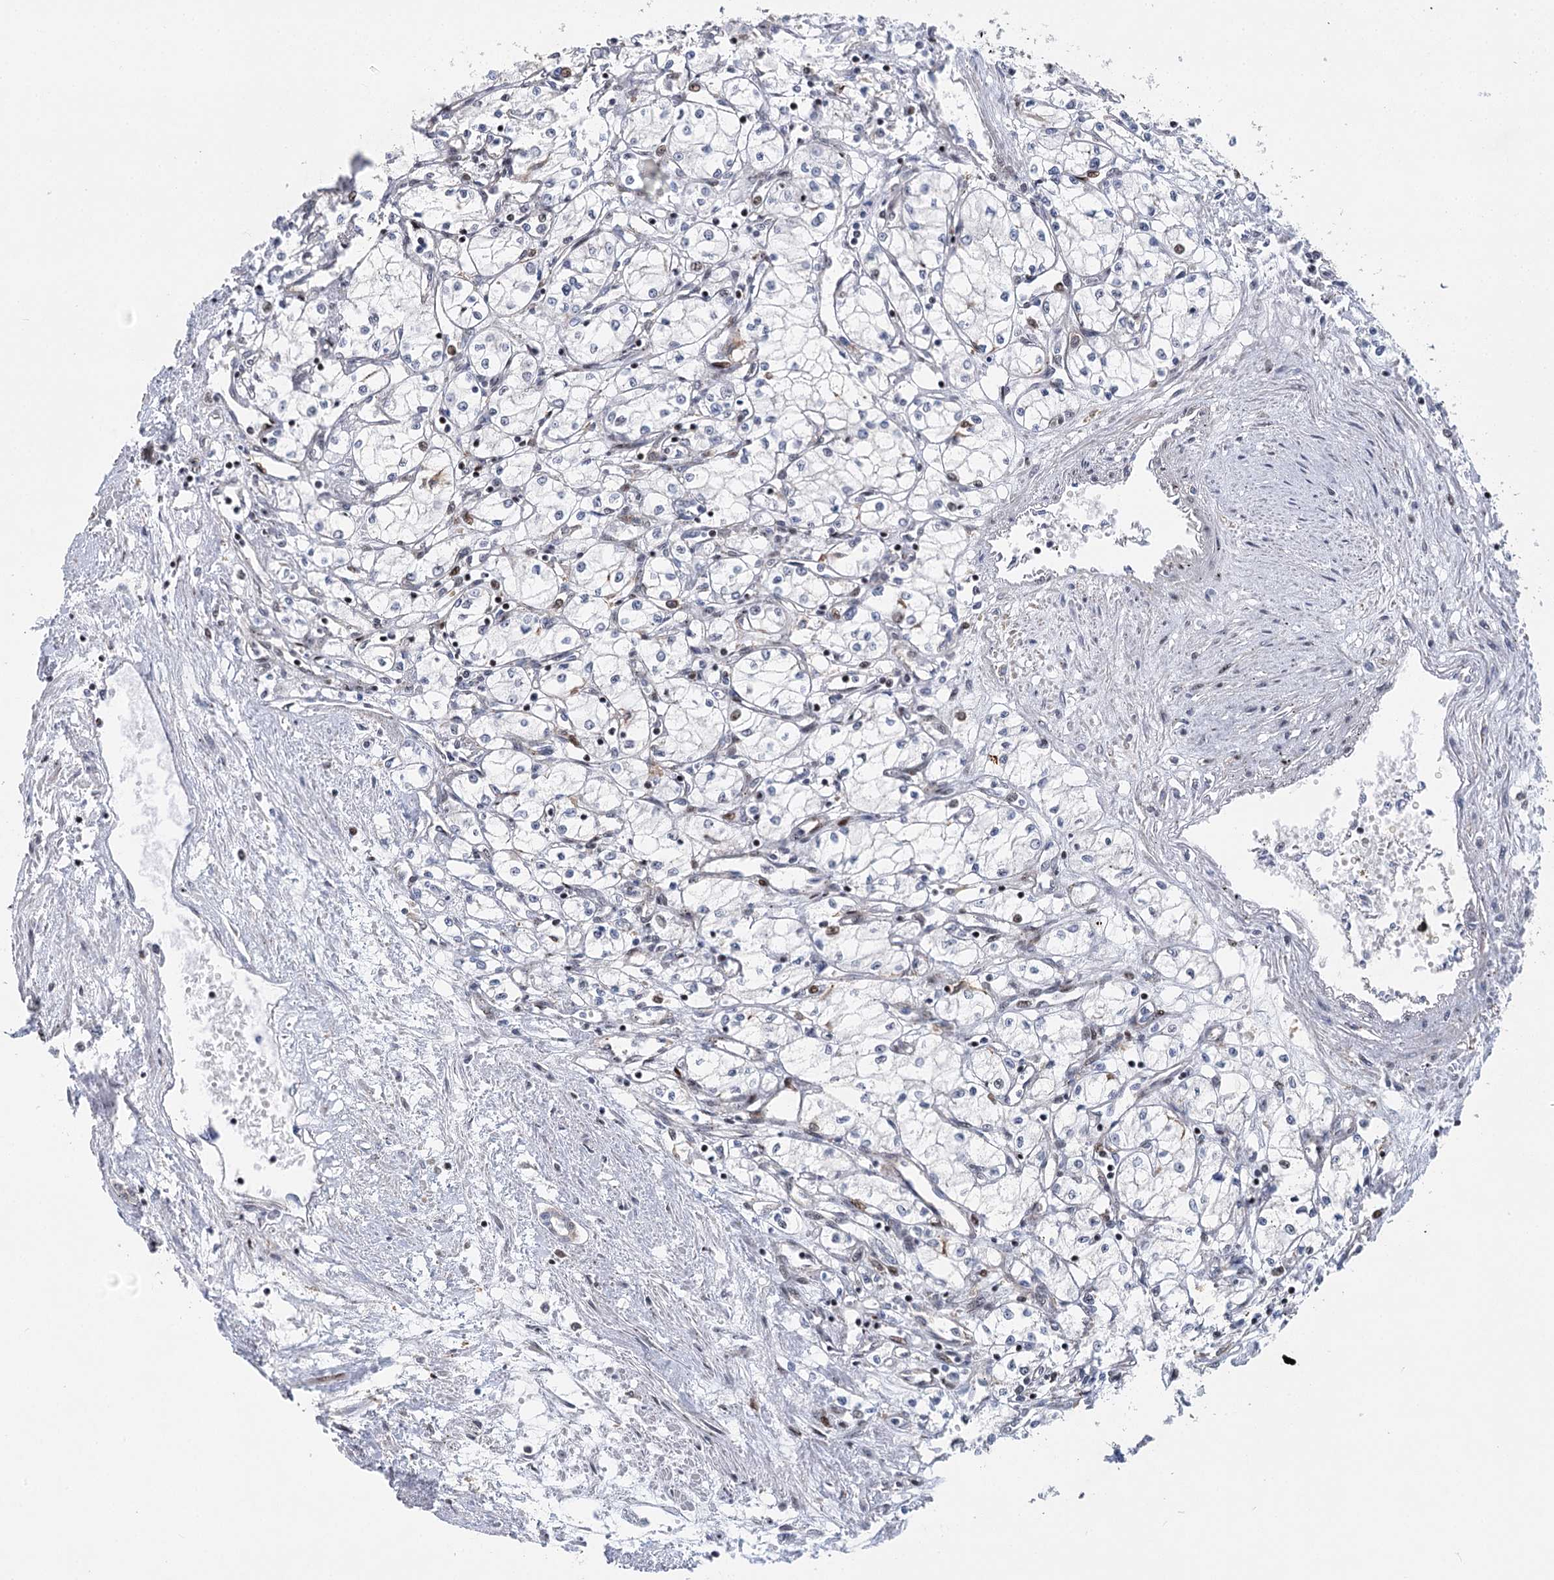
{"staining": {"intensity": "weak", "quantity": "<25%", "location": "nuclear"}, "tissue": "renal cancer", "cell_type": "Tumor cells", "image_type": "cancer", "snomed": [{"axis": "morphology", "description": "Adenocarcinoma, NOS"}, {"axis": "topography", "description": "Kidney"}], "caption": "Tumor cells are negative for protein expression in human renal adenocarcinoma.", "gene": "CAMTA1", "patient": {"sex": "male", "age": 59}}